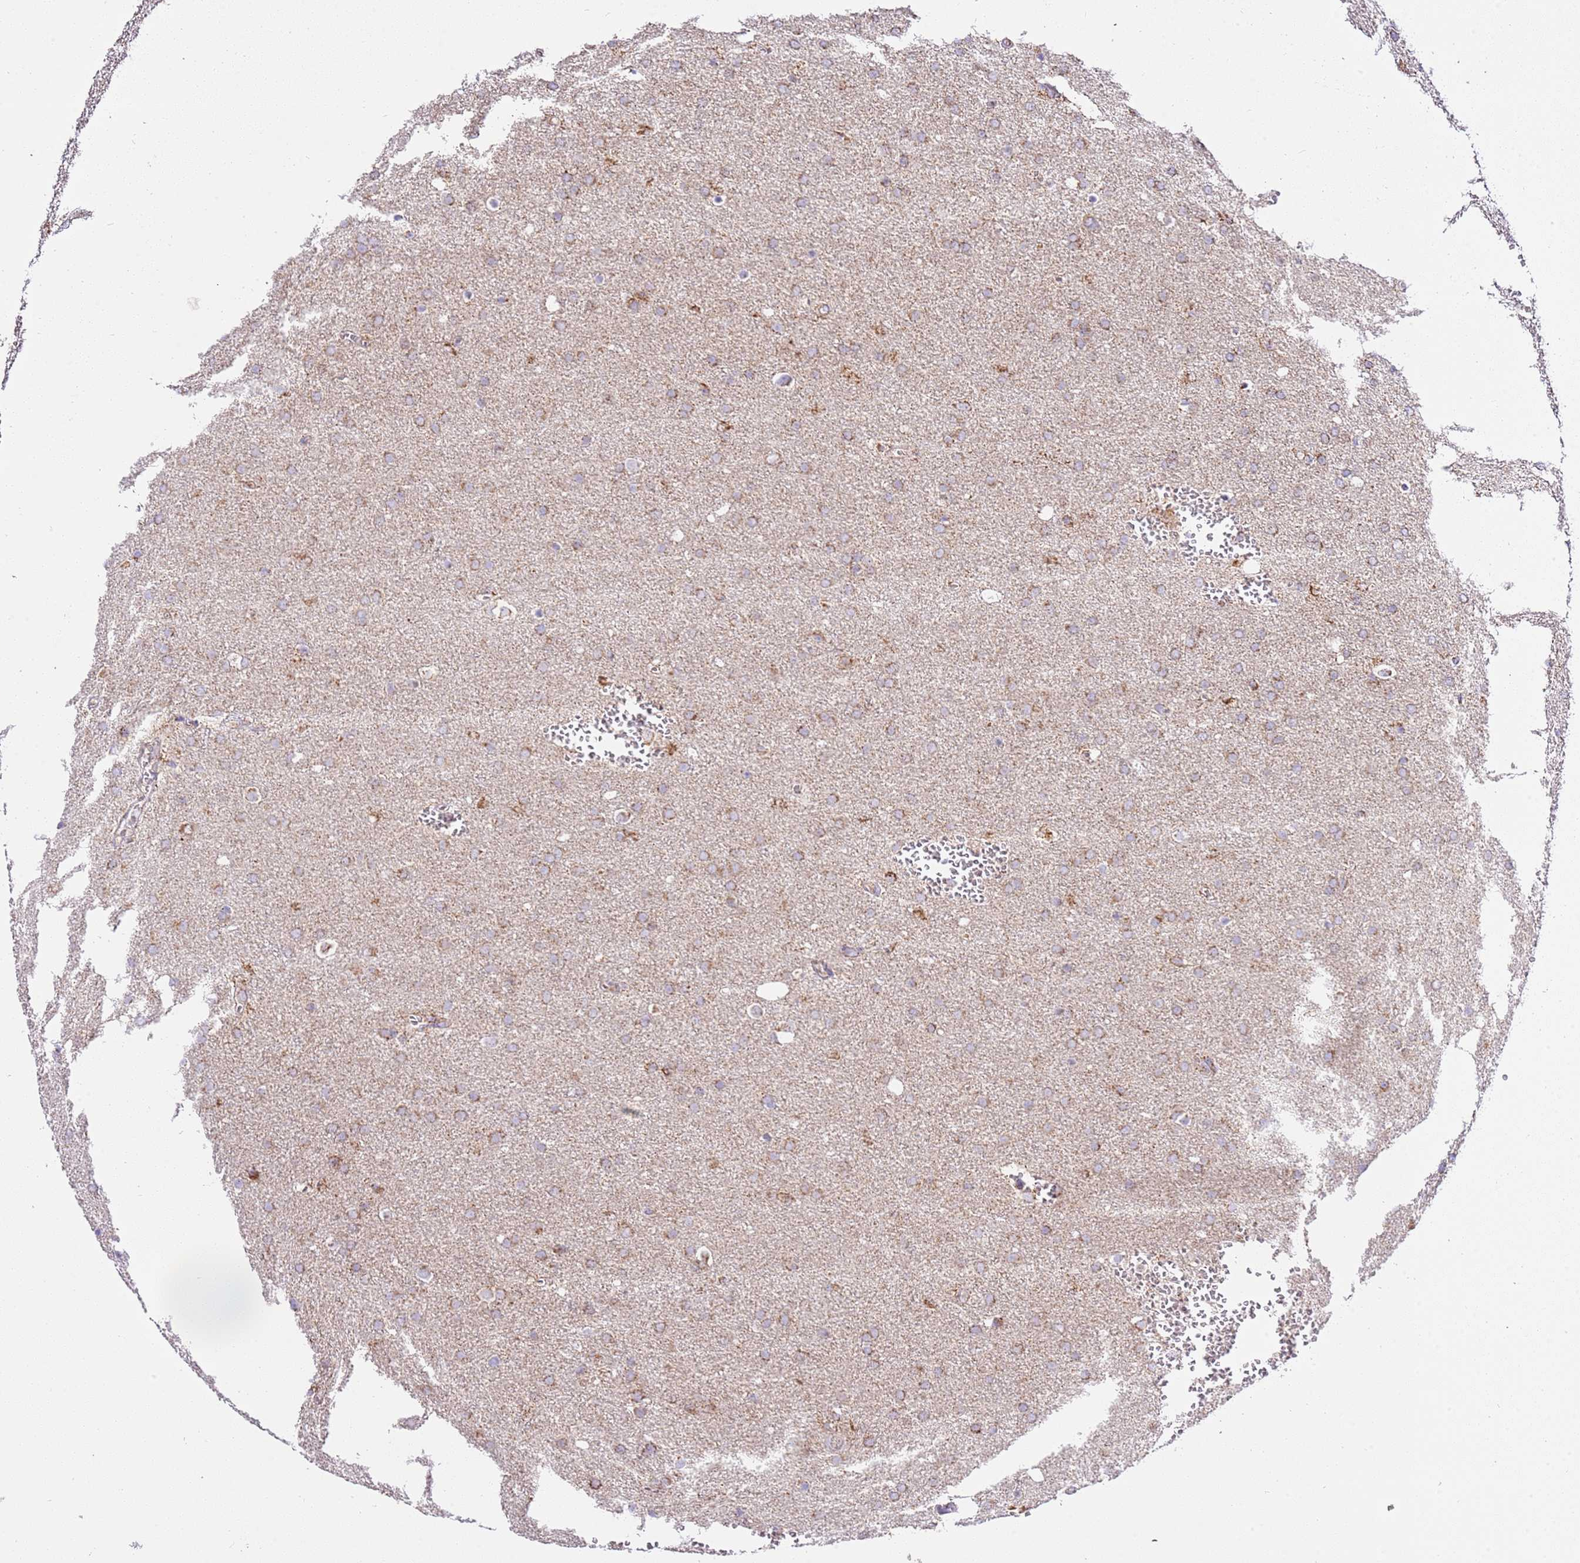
{"staining": {"intensity": "moderate", "quantity": ">75%", "location": "cytoplasmic/membranous"}, "tissue": "glioma", "cell_type": "Tumor cells", "image_type": "cancer", "snomed": [{"axis": "morphology", "description": "Glioma, malignant, Low grade"}, {"axis": "topography", "description": "Brain"}], "caption": "Tumor cells exhibit moderate cytoplasmic/membranous expression in approximately >75% of cells in glioma.", "gene": "ZBTB39", "patient": {"sex": "female", "age": 32}}